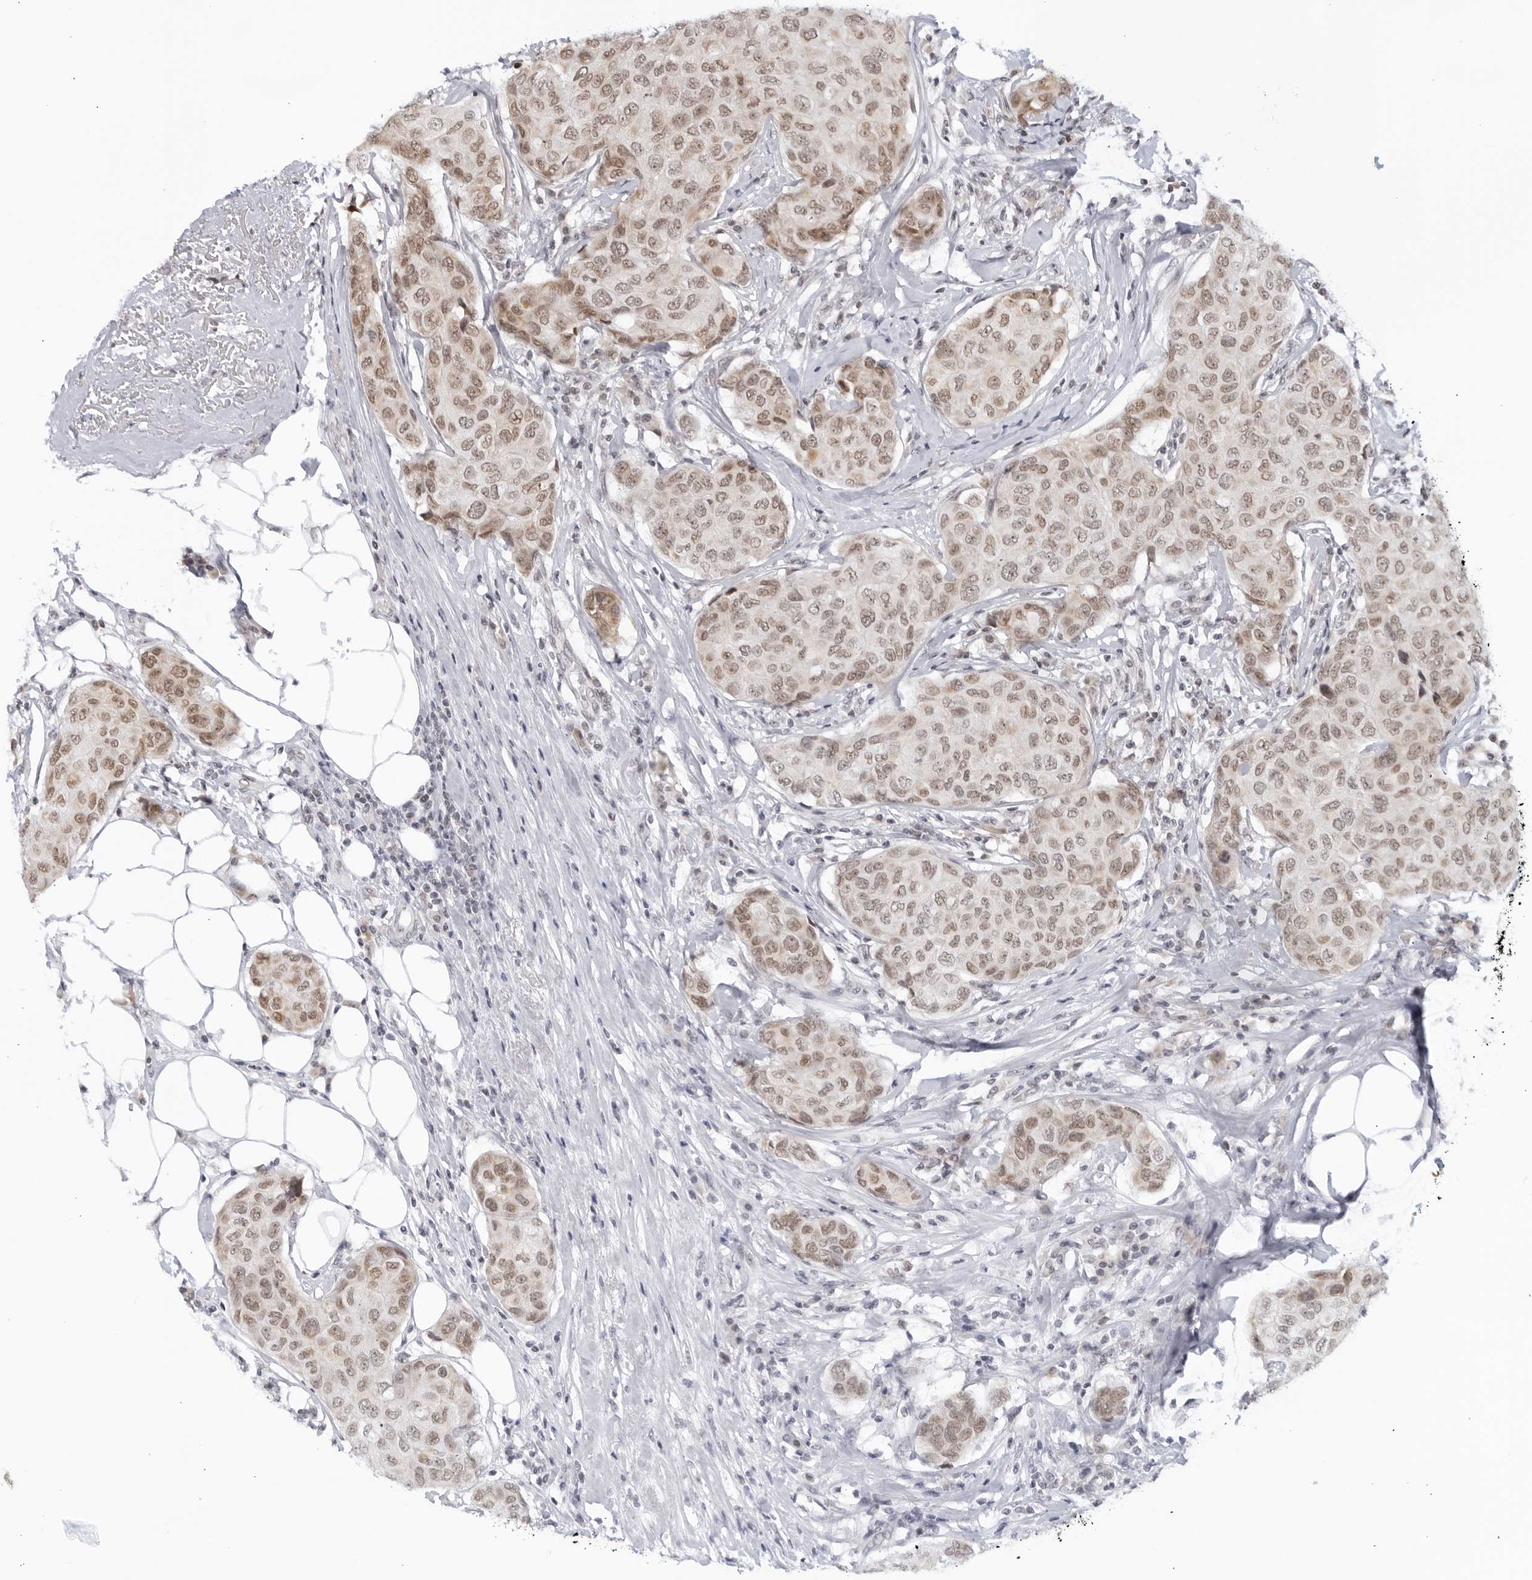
{"staining": {"intensity": "weak", "quantity": ">75%", "location": "cytoplasmic/membranous,nuclear"}, "tissue": "breast cancer", "cell_type": "Tumor cells", "image_type": "cancer", "snomed": [{"axis": "morphology", "description": "Duct carcinoma"}, {"axis": "topography", "description": "Breast"}], "caption": "Intraductal carcinoma (breast) stained for a protein (brown) demonstrates weak cytoplasmic/membranous and nuclear positive expression in approximately >75% of tumor cells.", "gene": "RAB11FIP3", "patient": {"sex": "female", "age": 80}}